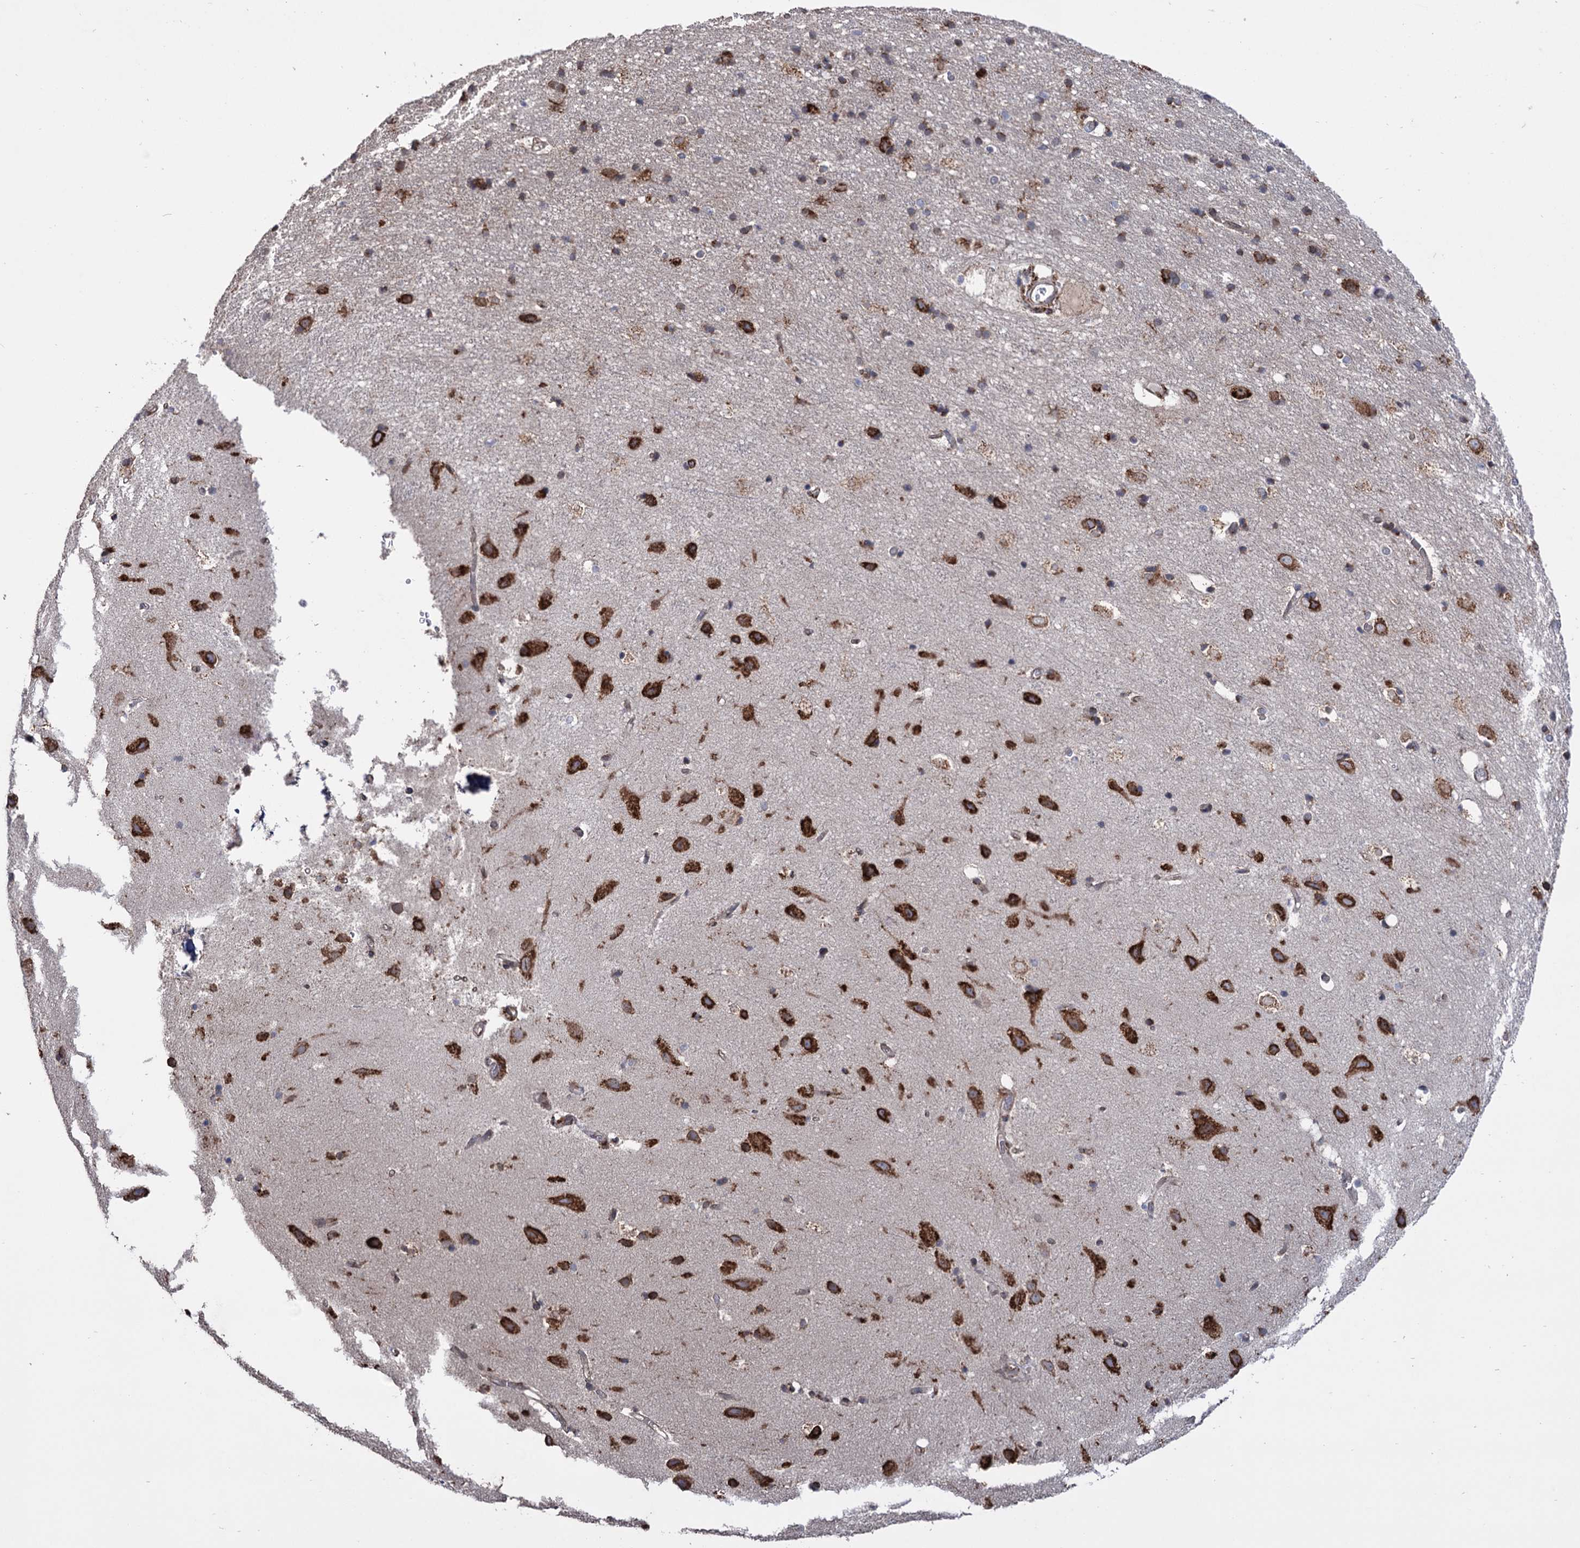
{"staining": {"intensity": "negative", "quantity": "none", "location": "none"}, "tissue": "cerebral cortex", "cell_type": "Endothelial cells", "image_type": "normal", "snomed": [{"axis": "morphology", "description": "Normal tissue, NOS"}, {"axis": "topography", "description": "Cerebral cortex"}], "caption": "This is a histopathology image of immunohistochemistry (IHC) staining of normal cerebral cortex, which shows no staining in endothelial cells. (DAB IHC, high magnification).", "gene": "CDAN1", "patient": {"sex": "male", "age": 54}}